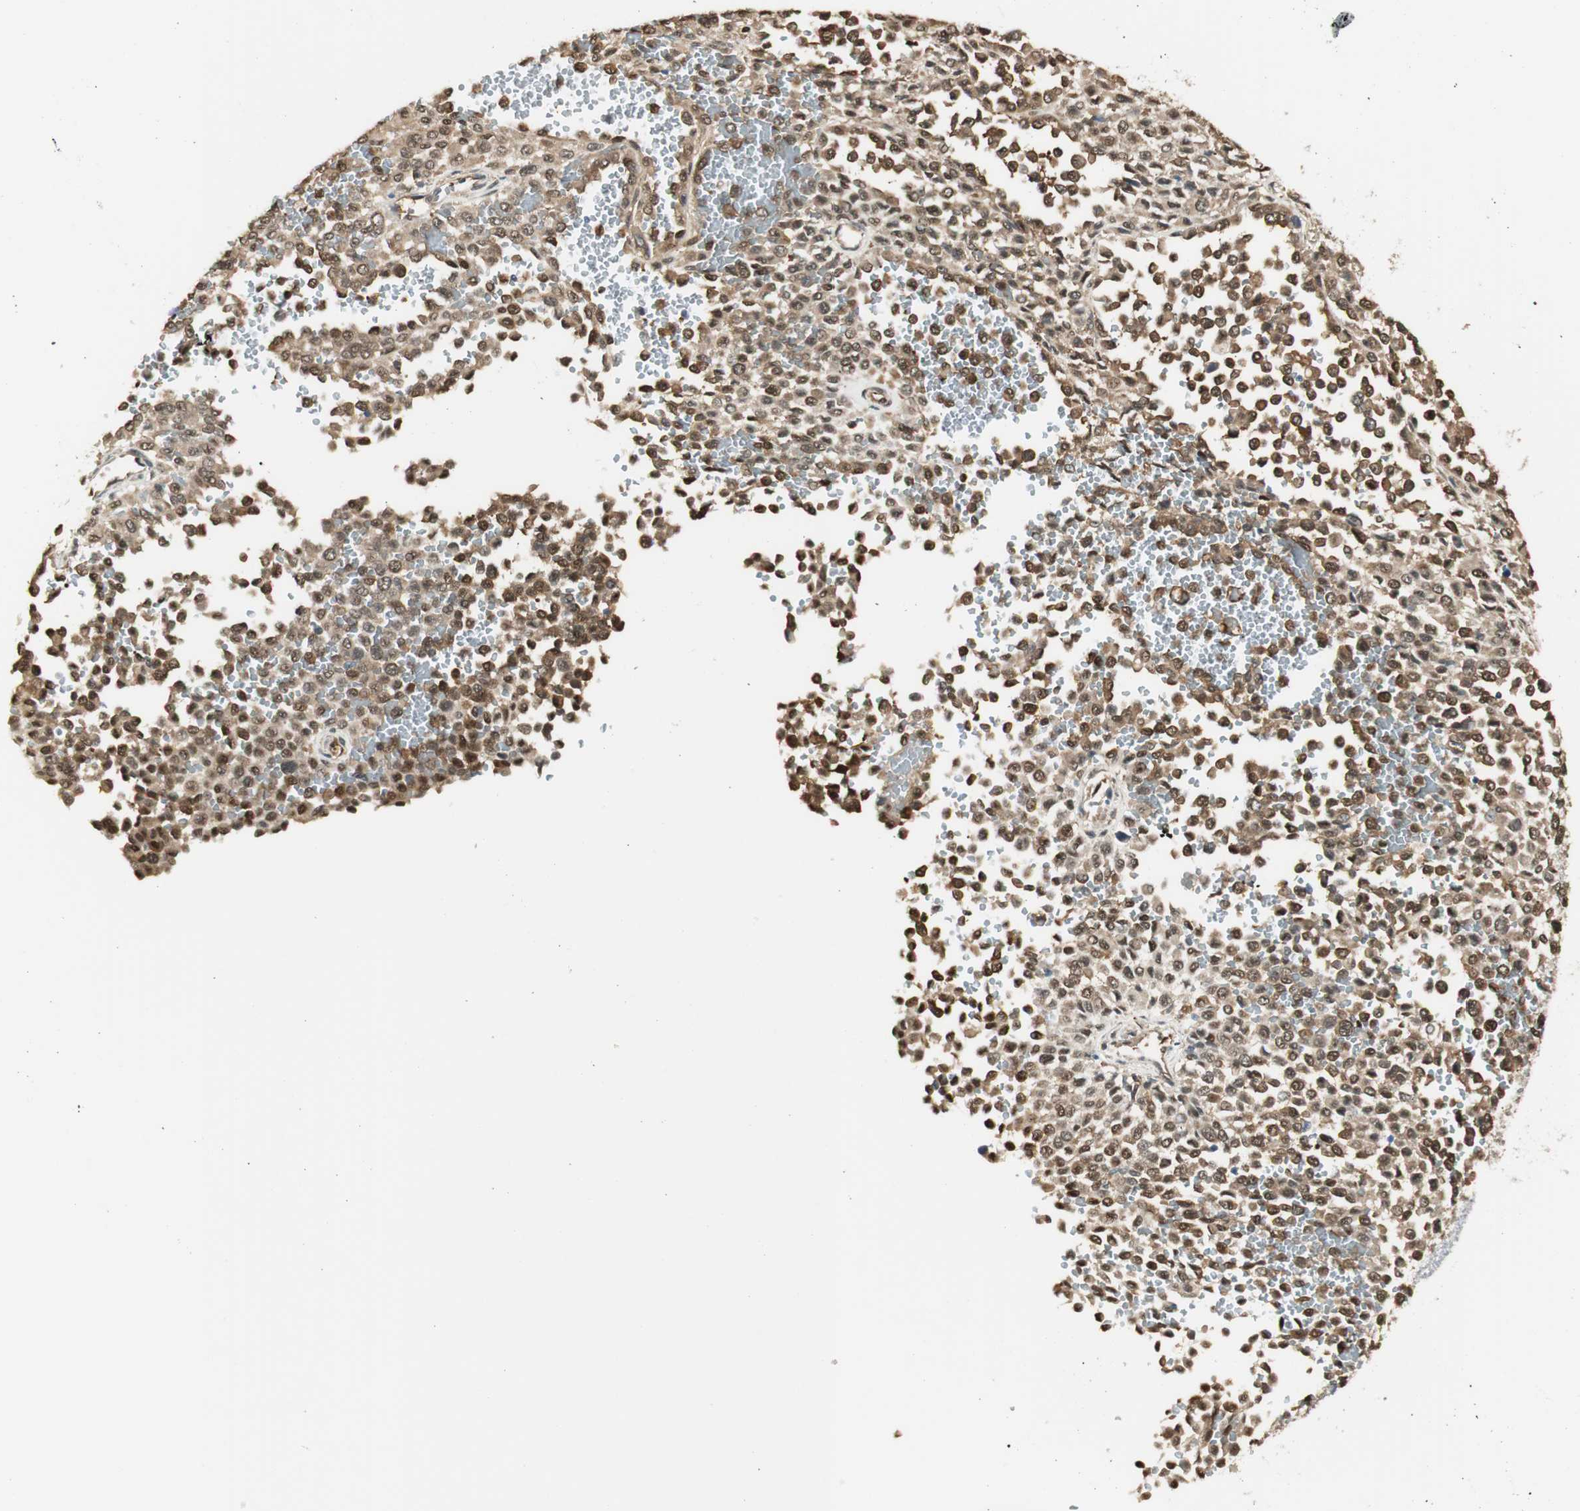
{"staining": {"intensity": "moderate", "quantity": ">75%", "location": "cytoplasmic/membranous,nuclear"}, "tissue": "melanoma", "cell_type": "Tumor cells", "image_type": "cancer", "snomed": [{"axis": "morphology", "description": "Malignant melanoma, Metastatic site"}, {"axis": "topography", "description": "Pancreas"}], "caption": "About >75% of tumor cells in human malignant melanoma (metastatic site) demonstrate moderate cytoplasmic/membranous and nuclear protein positivity as visualized by brown immunohistochemical staining.", "gene": "SERPINB6", "patient": {"sex": "female", "age": 30}}